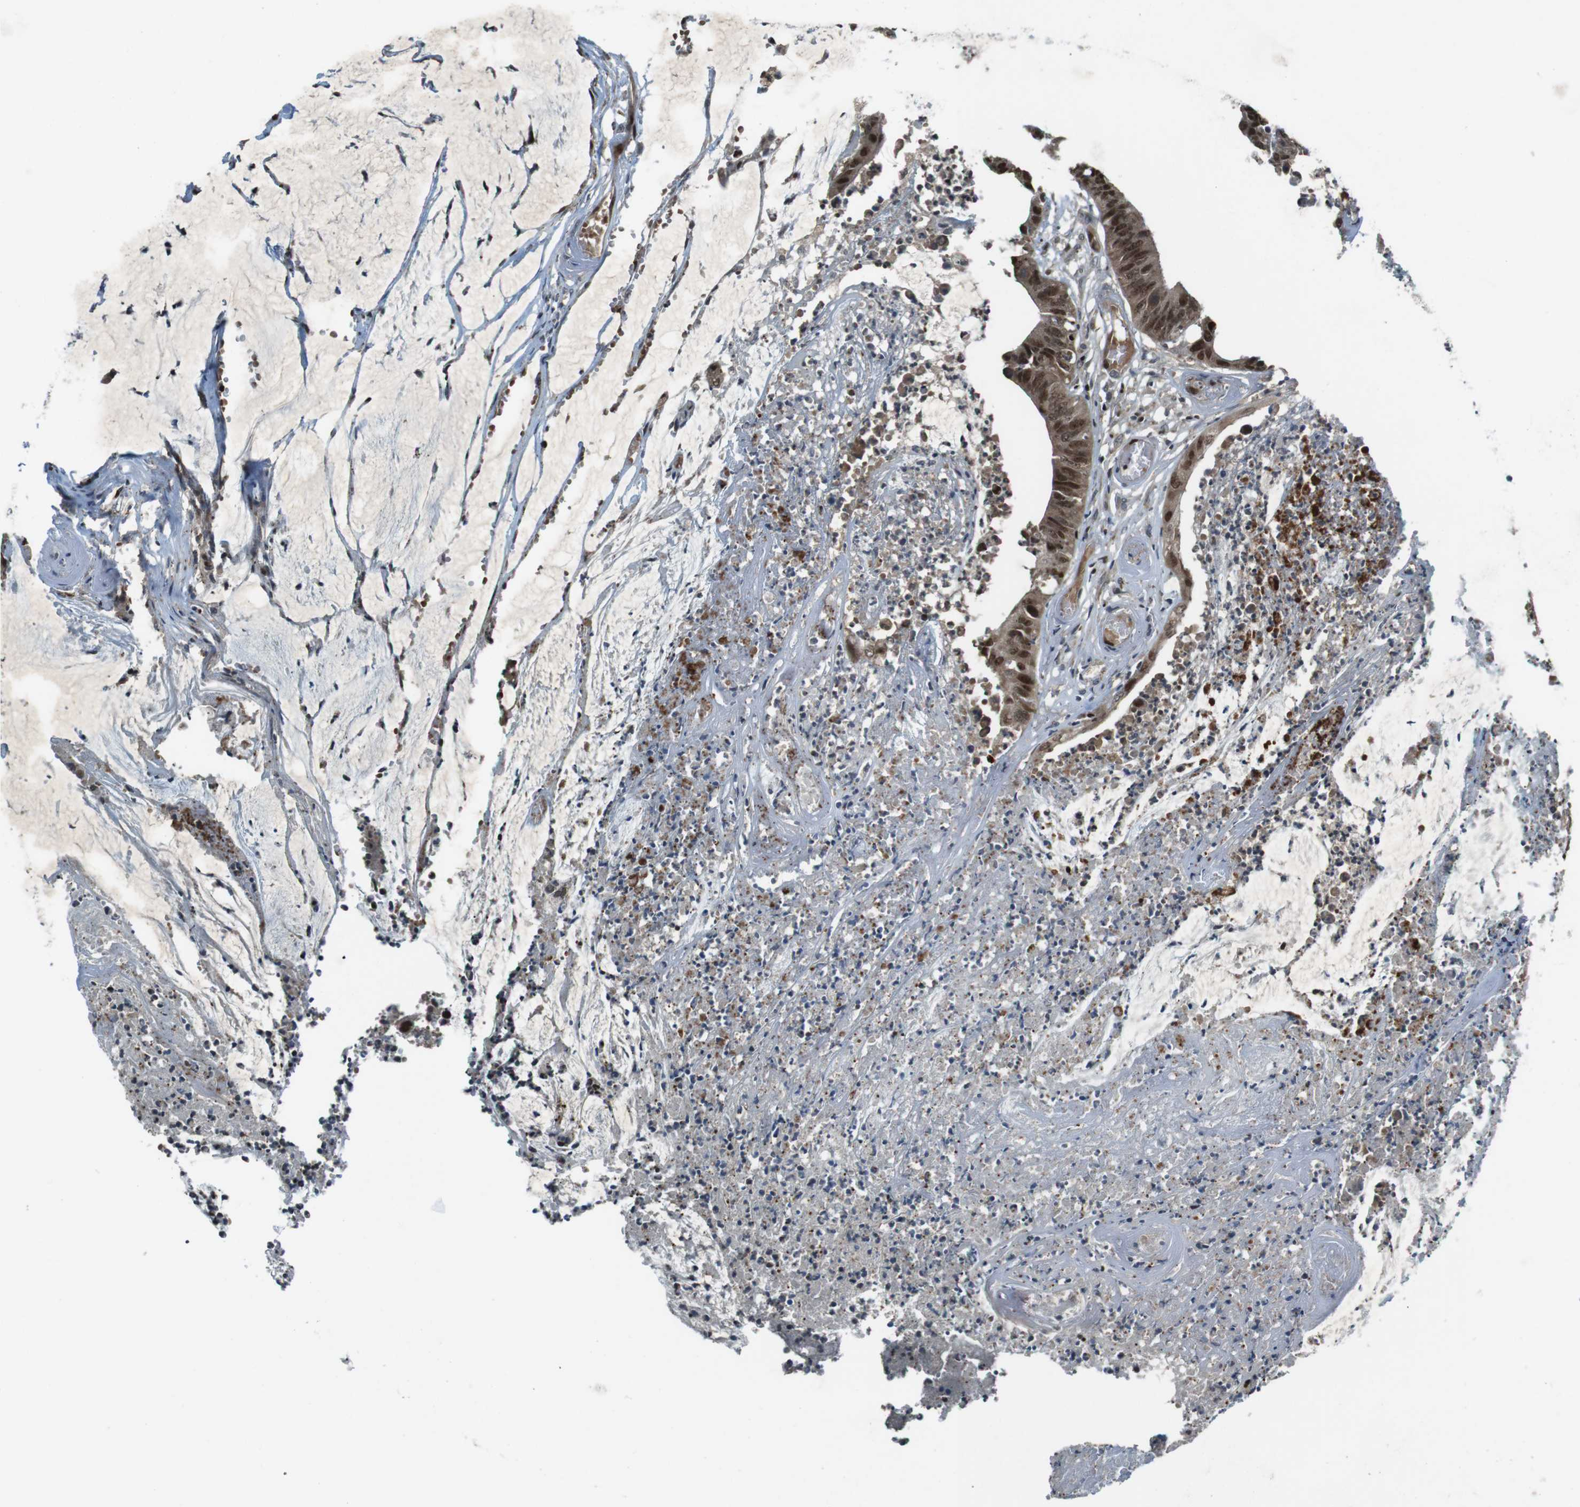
{"staining": {"intensity": "strong", "quantity": ">75%", "location": "cytoplasmic/membranous,nuclear"}, "tissue": "colorectal cancer", "cell_type": "Tumor cells", "image_type": "cancer", "snomed": [{"axis": "morphology", "description": "Adenocarcinoma, NOS"}, {"axis": "topography", "description": "Rectum"}], "caption": "The histopathology image displays staining of colorectal adenocarcinoma, revealing strong cytoplasmic/membranous and nuclear protein positivity (brown color) within tumor cells.", "gene": "MAPKAPK5", "patient": {"sex": "female", "age": 66}}